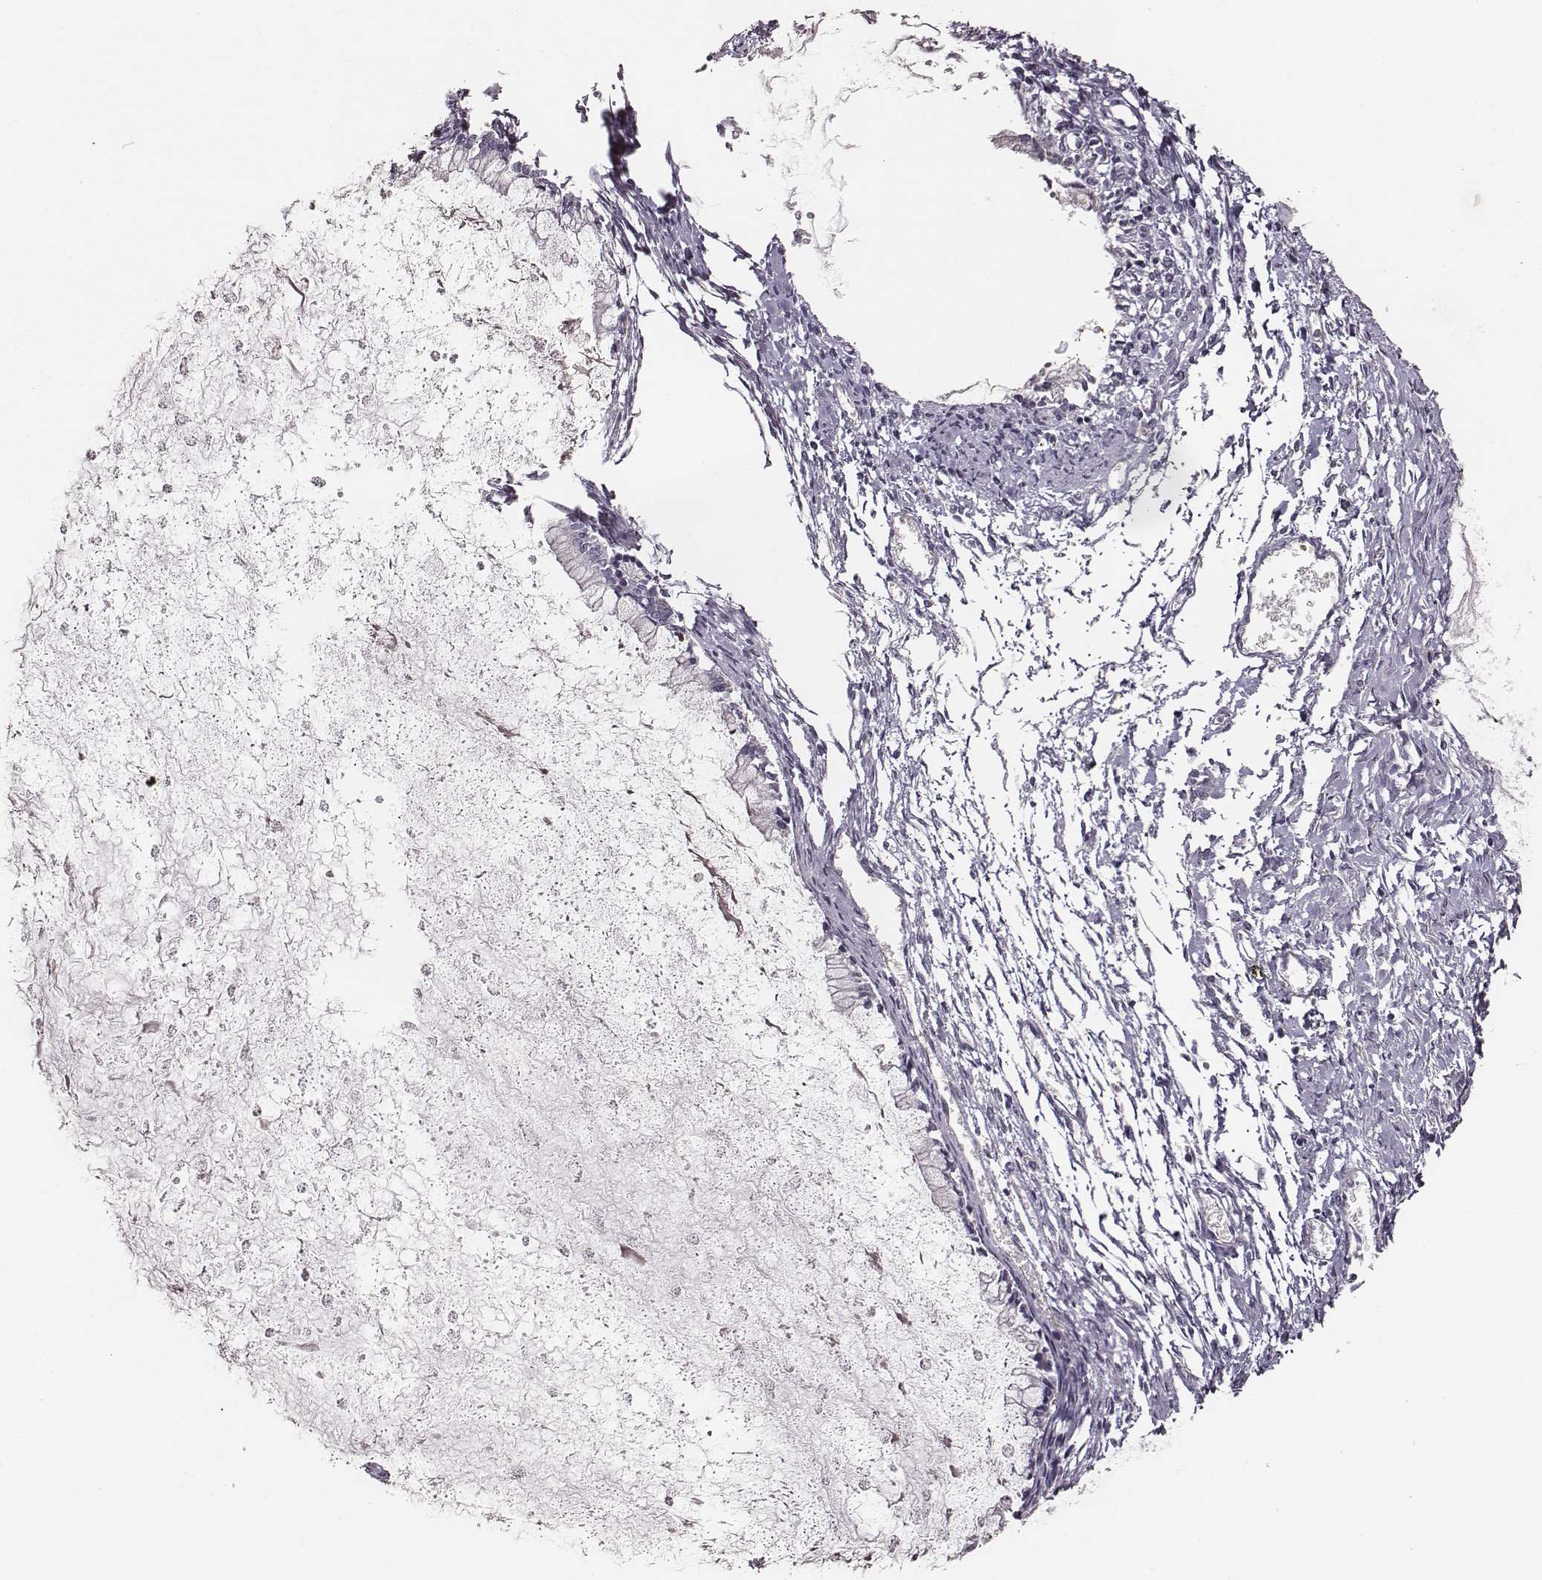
{"staining": {"intensity": "negative", "quantity": "none", "location": "none"}, "tissue": "ovarian cancer", "cell_type": "Tumor cells", "image_type": "cancer", "snomed": [{"axis": "morphology", "description": "Cystadenocarcinoma, mucinous, NOS"}, {"axis": "topography", "description": "Ovary"}], "caption": "DAB (3,3'-diaminobenzidine) immunohistochemical staining of human mucinous cystadenocarcinoma (ovarian) exhibits no significant positivity in tumor cells.", "gene": "ZYX", "patient": {"sex": "female", "age": 67}}